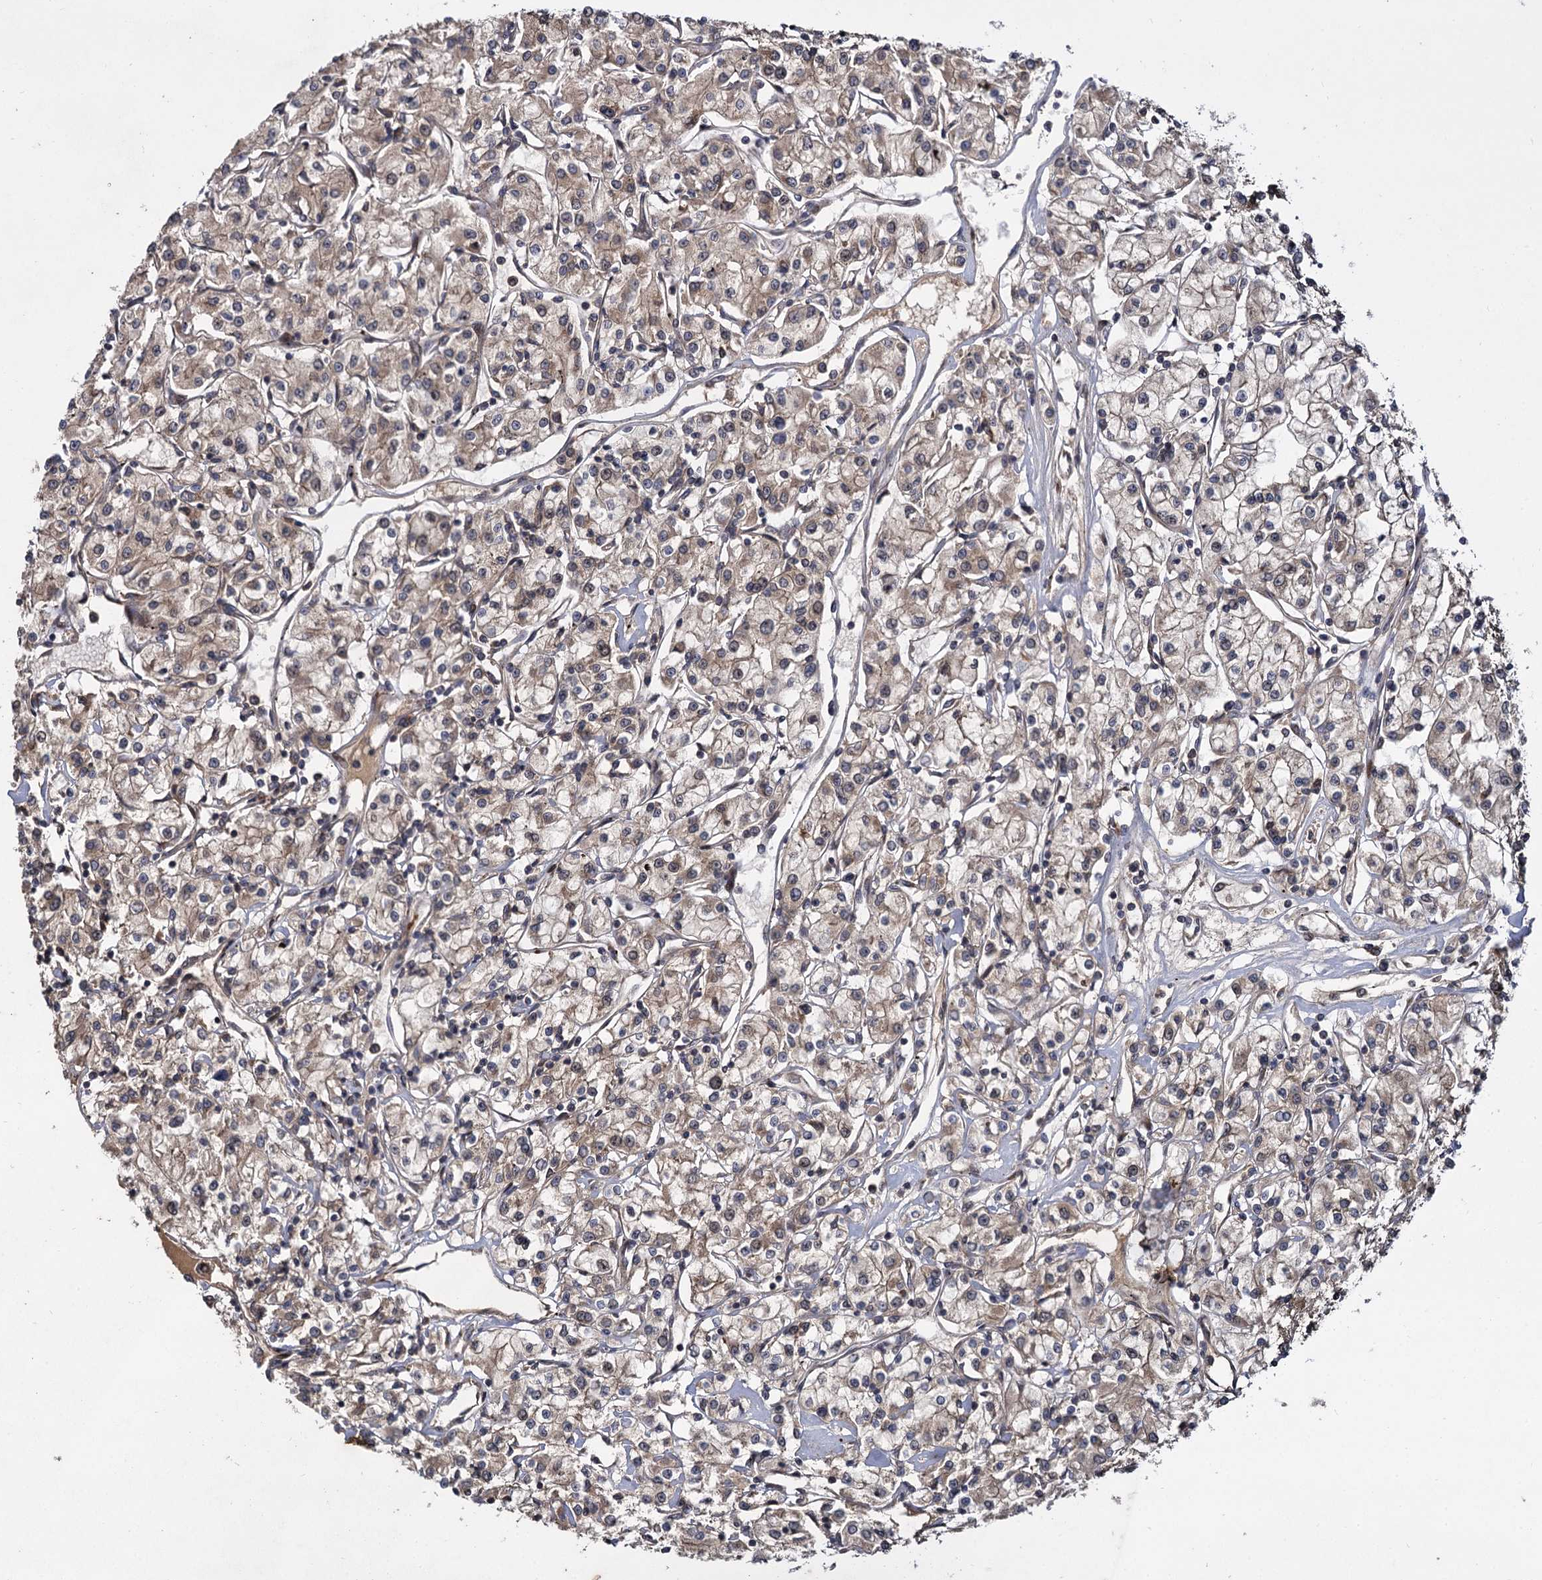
{"staining": {"intensity": "weak", "quantity": ">75%", "location": "cytoplasmic/membranous"}, "tissue": "renal cancer", "cell_type": "Tumor cells", "image_type": "cancer", "snomed": [{"axis": "morphology", "description": "Adenocarcinoma, NOS"}, {"axis": "topography", "description": "Kidney"}], "caption": "A histopathology image of human renal cancer stained for a protein displays weak cytoplasmic/membranous brown staining in tumor cells.", "gene": "INPPL1", "patient": {"sex": "female", "age": 59}}